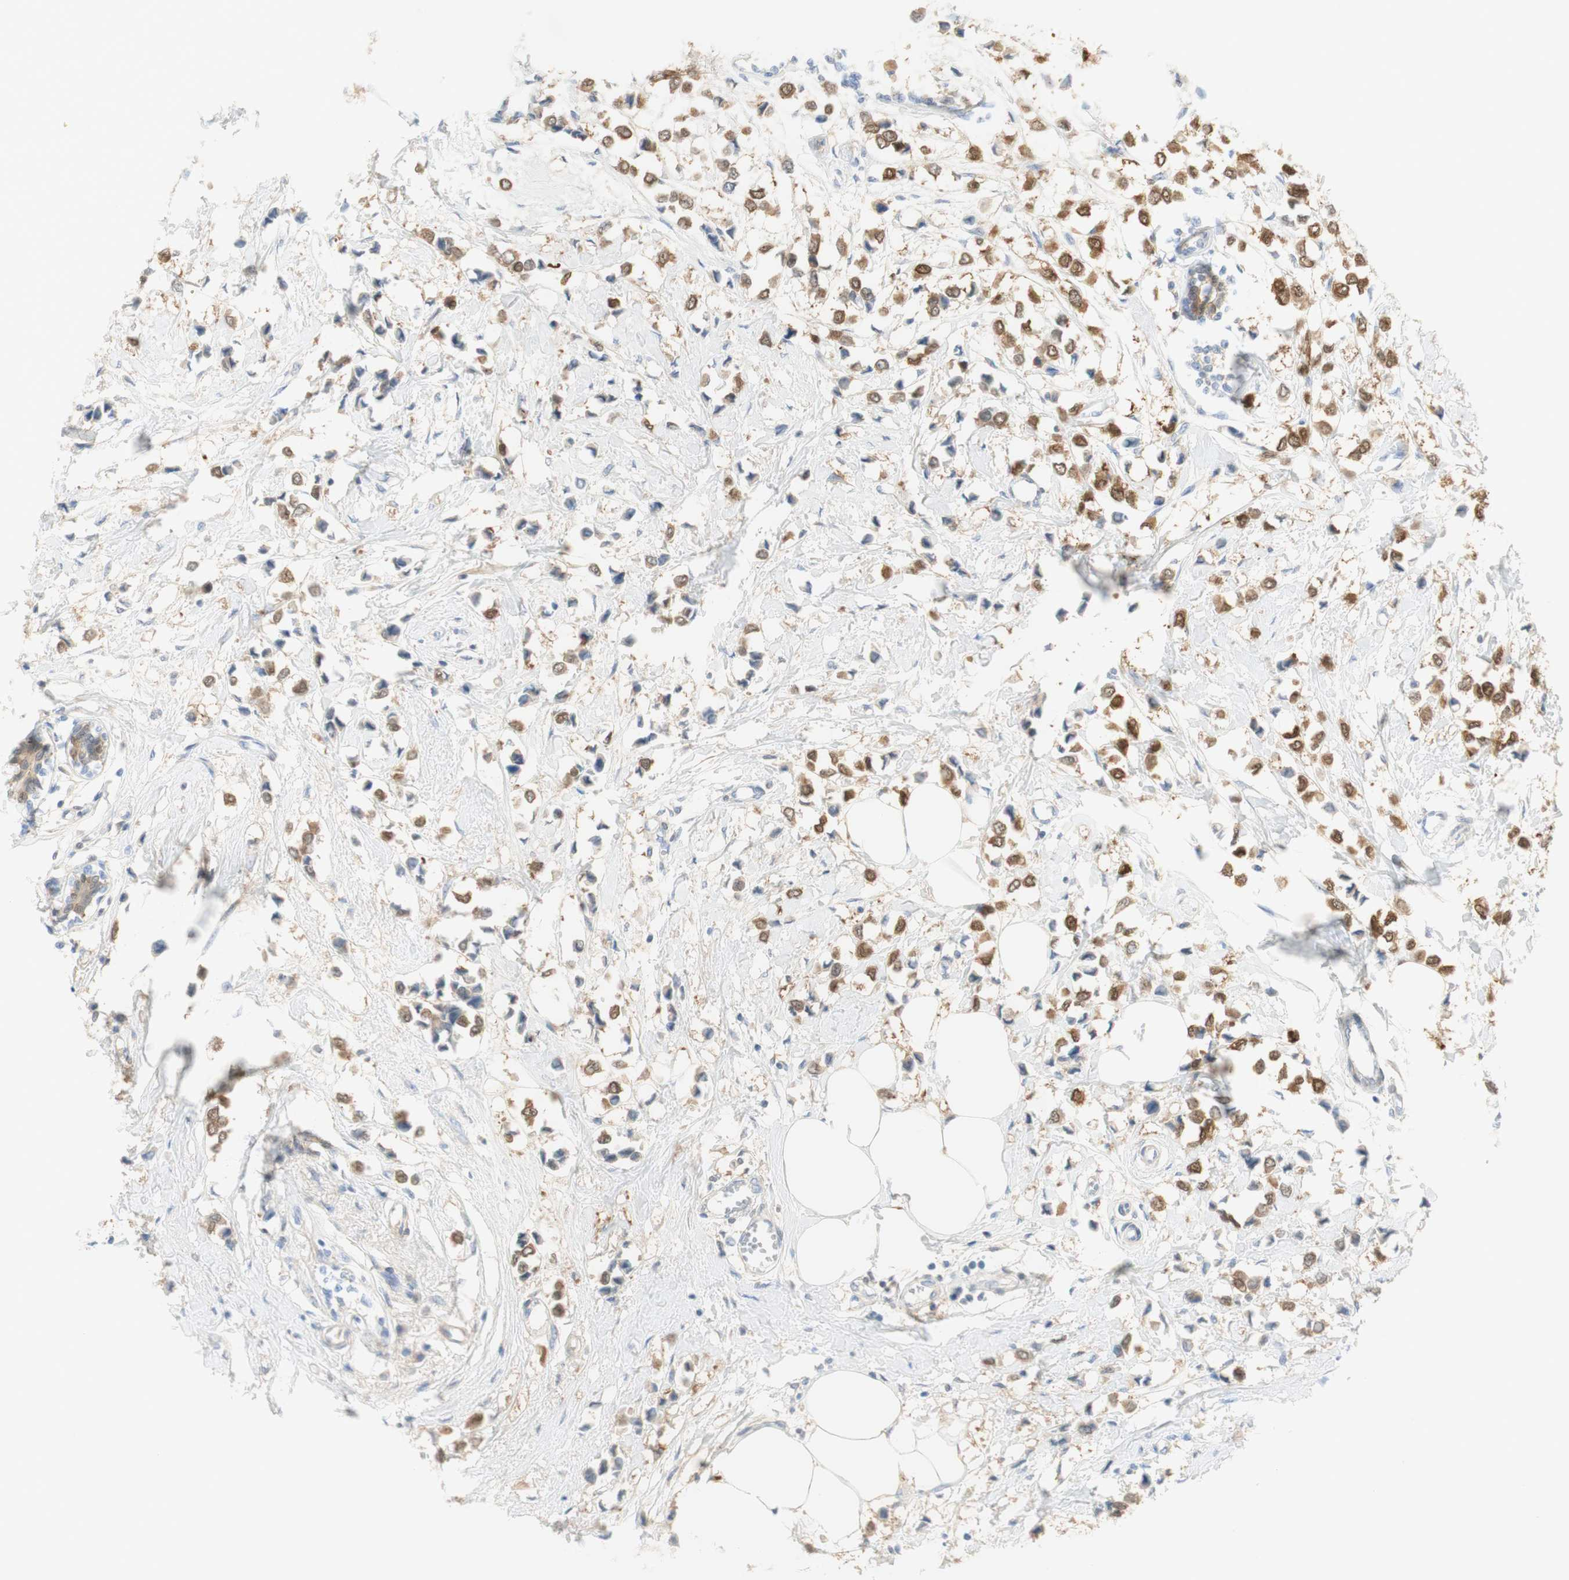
{"staining": {"intensity": "moderate", "quantity": ">75%", "location": "cytoplasmic/membranous,nuclear"}, "tissue": "breast cancer", "cell_type": "Tumor cells", "image_type": "cancer", "snomed": [{"axis": "morphology", "description": "Lobular carcinoma"}, {"axis": "topography", "description": "Breast"}], "caption": "Immunohistochemical staining of human breast cancer (lobular carcinoma) exhibits medium levels of moderate cytoplasmic/membranous and nuclear protein positivity in approximately >75% of tumor cells. The staining was performed using DAB (3,3'-diaminobenzidine), with brown indicating positive protein expression. Nuclei are stained blue with hematoxylin.", "gene": "SELENBP1", "patient": {"sex": "female", "age": 51}}